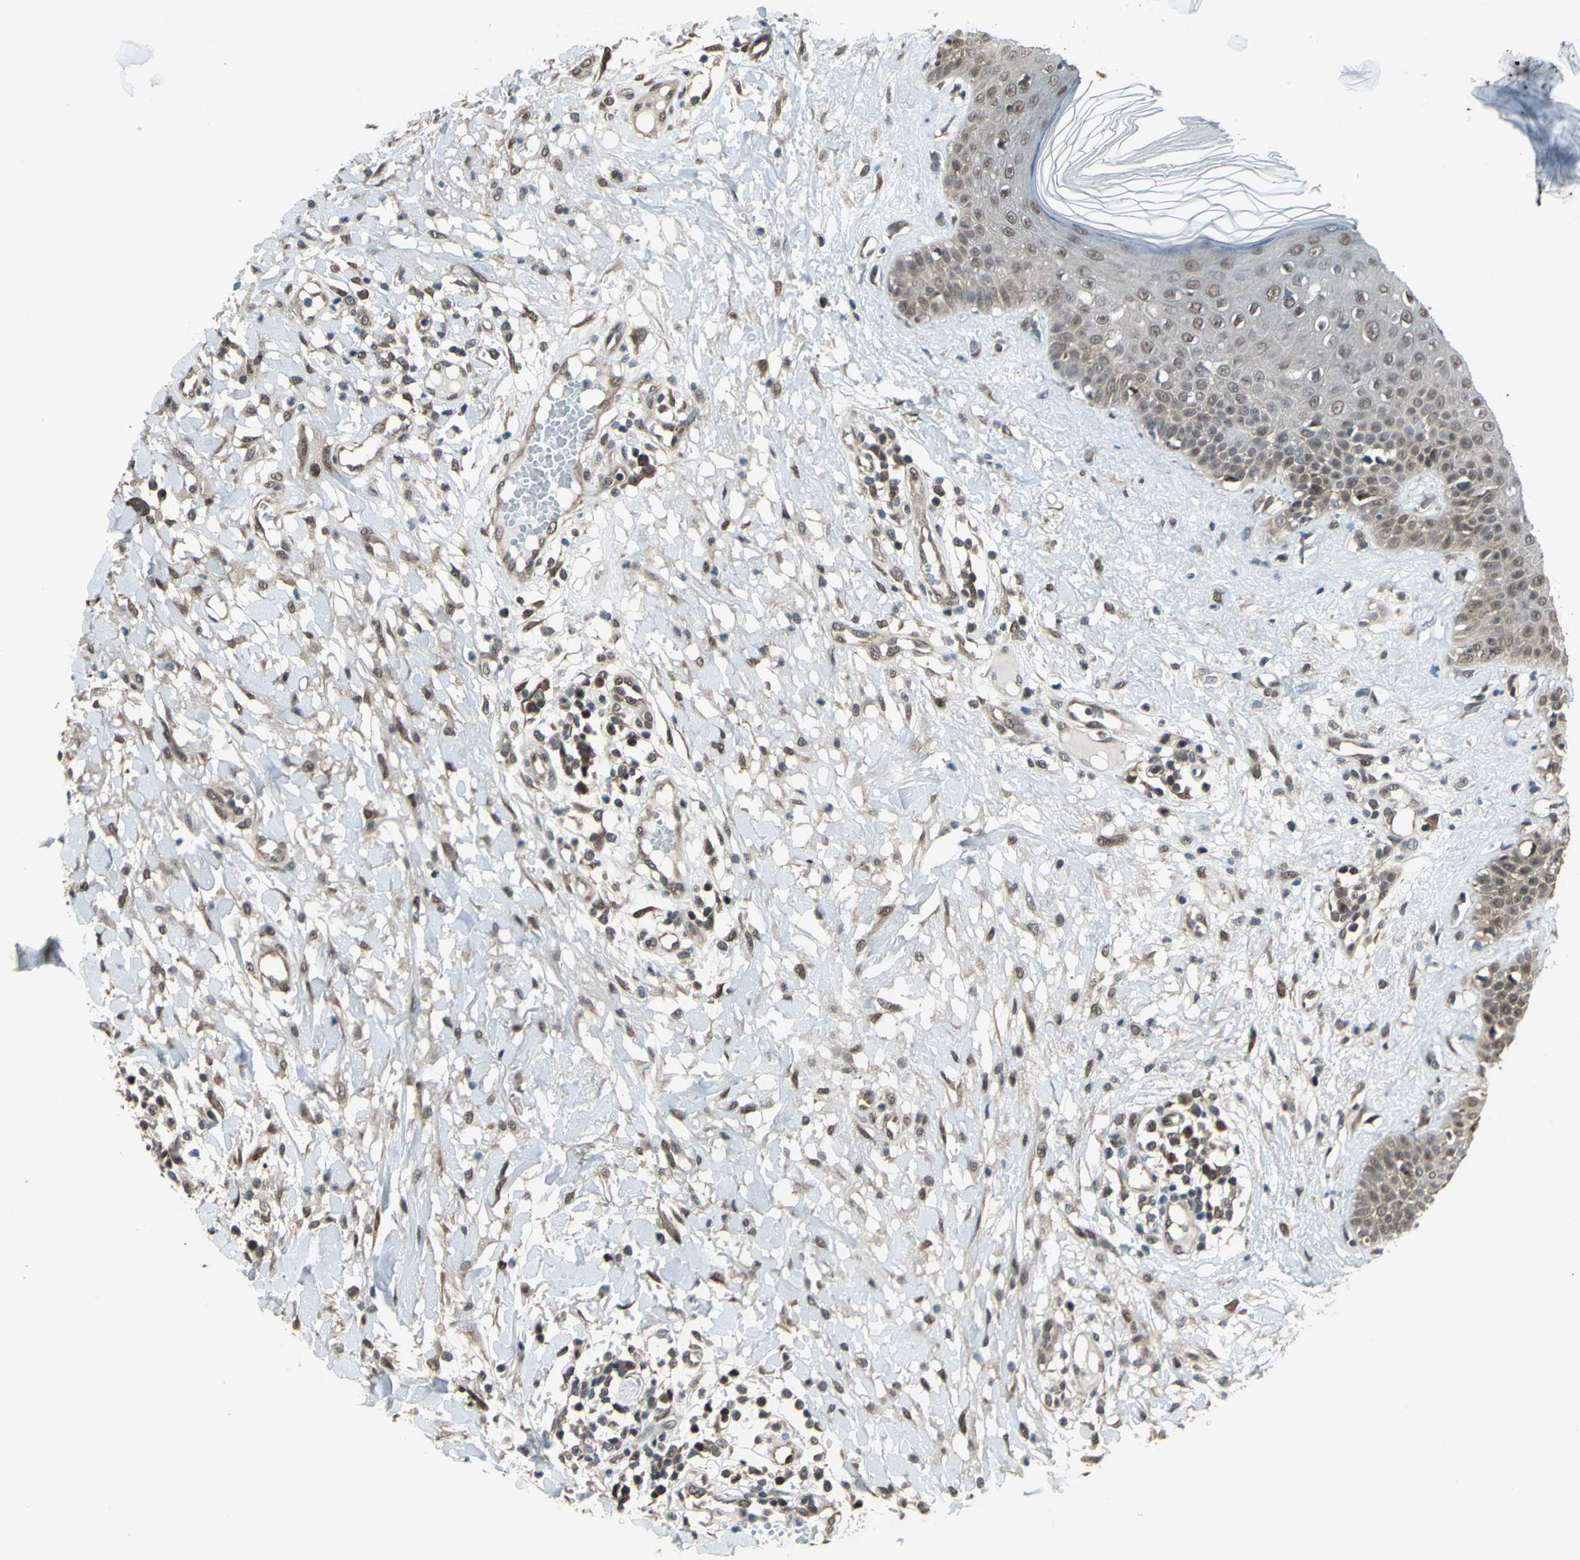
{"staining": {"intensity": "weak", "quantity": ">75%", "location": "cytoplasmic/membranous,nuclear"}, "tissue": "skin cancer", "cell_type": "Tumor cells", "image_type": "cancer", "snomed": [{"axis": "morphology", "description": "Squamous cell carcinoma, NOS"}, {"axis": "topography", "description": "Skin"}], "caption": "Weak cytoplasmic/membranous and nuclear protein positivity is seen in about >75% of tumor cells in skin cancer (squamous cell carcinoma).", "gene": "COPS5", "patient": {"sex": "female", "age": 78}}